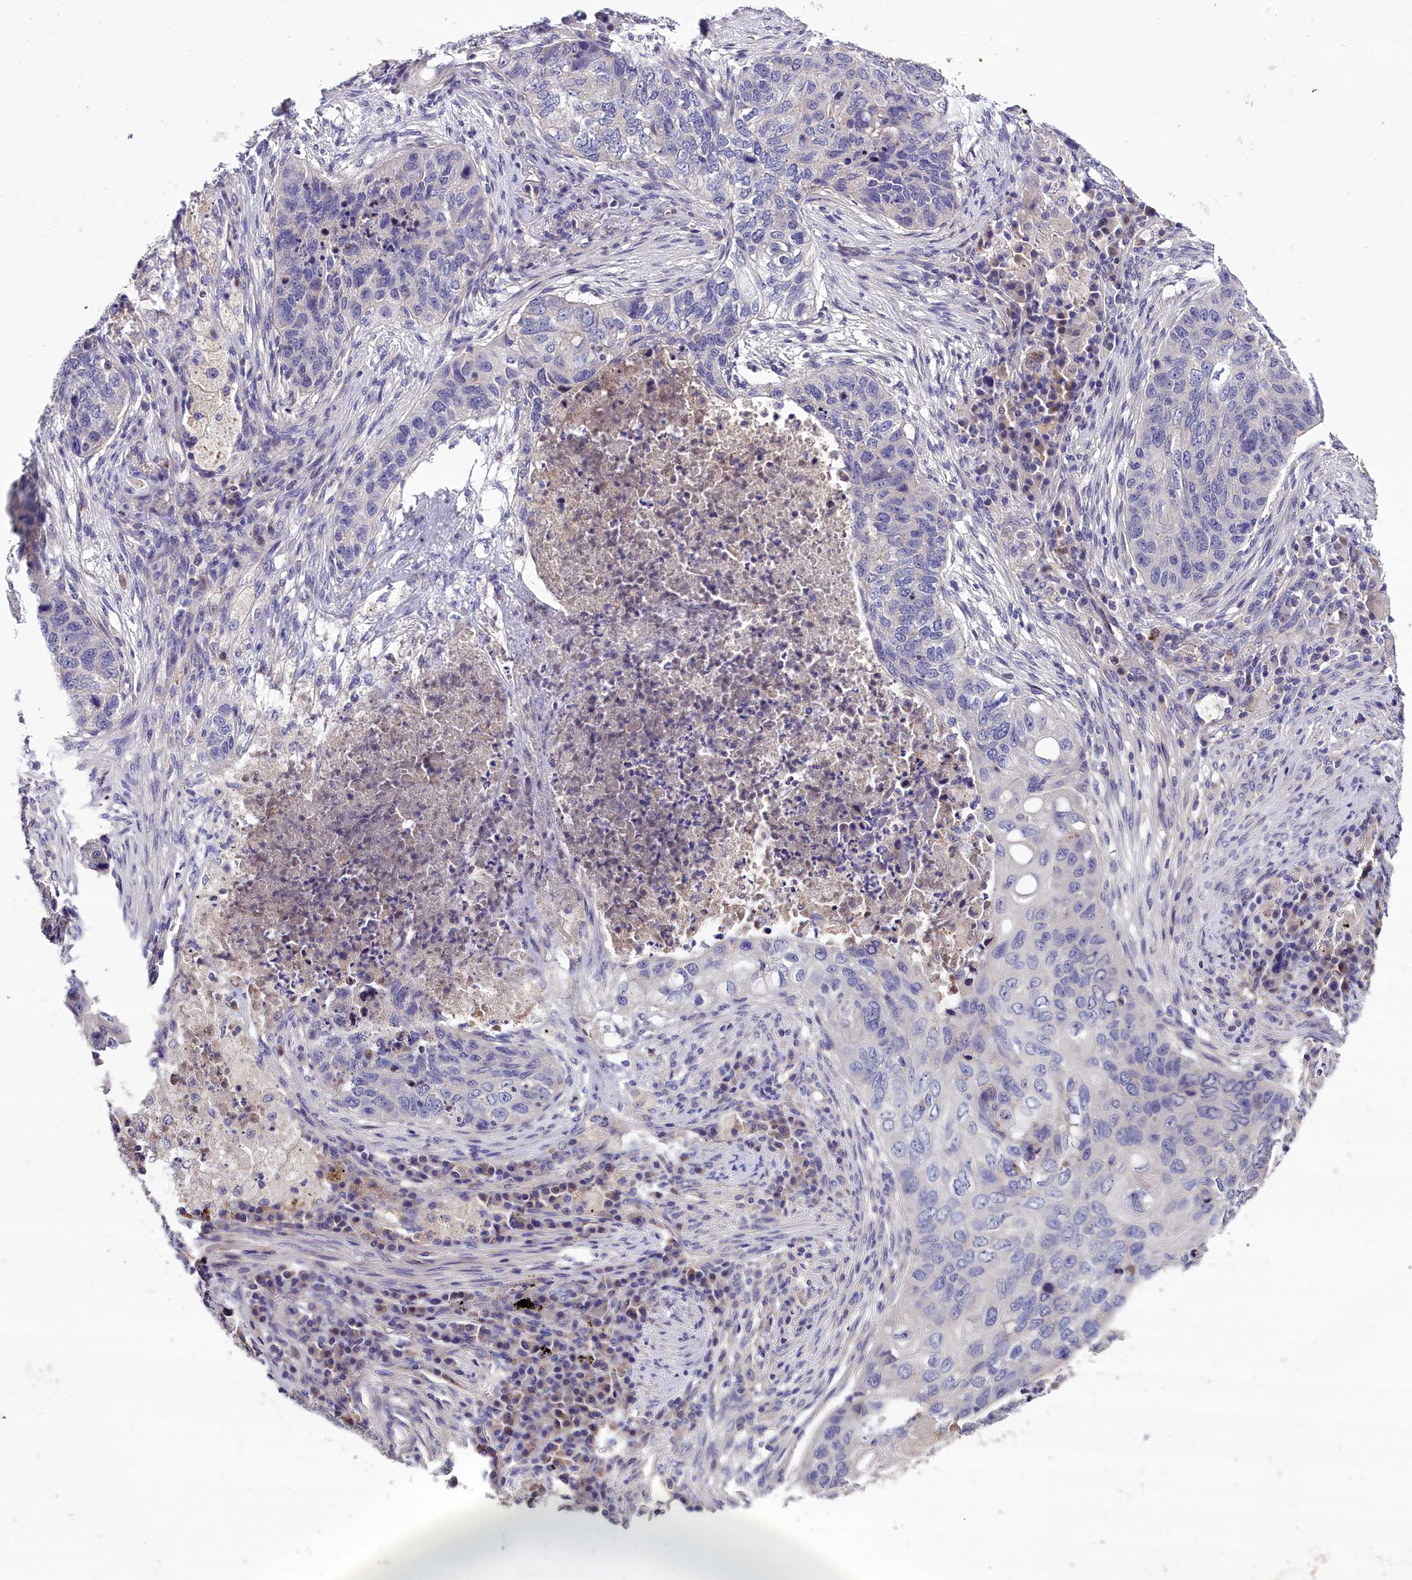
{"staining": {"intensity": "negative", "quantity": "none", "location": "none"}, "tissue": "lung cancer", "cell_type": "Tumor cells", "image_type": "cancer", "snomed": [{"axis": "morphology", "description": "Squamous cell carcinoma, NOS"}, {"axis": "topography", "description": "Lung"}], "caption": "A histopathology image of lung cancer stained for a protein demonstrates no brown staining in tumor cells.", "gene": "NT5M", "patient": {"sex": "female", "age": 63}}